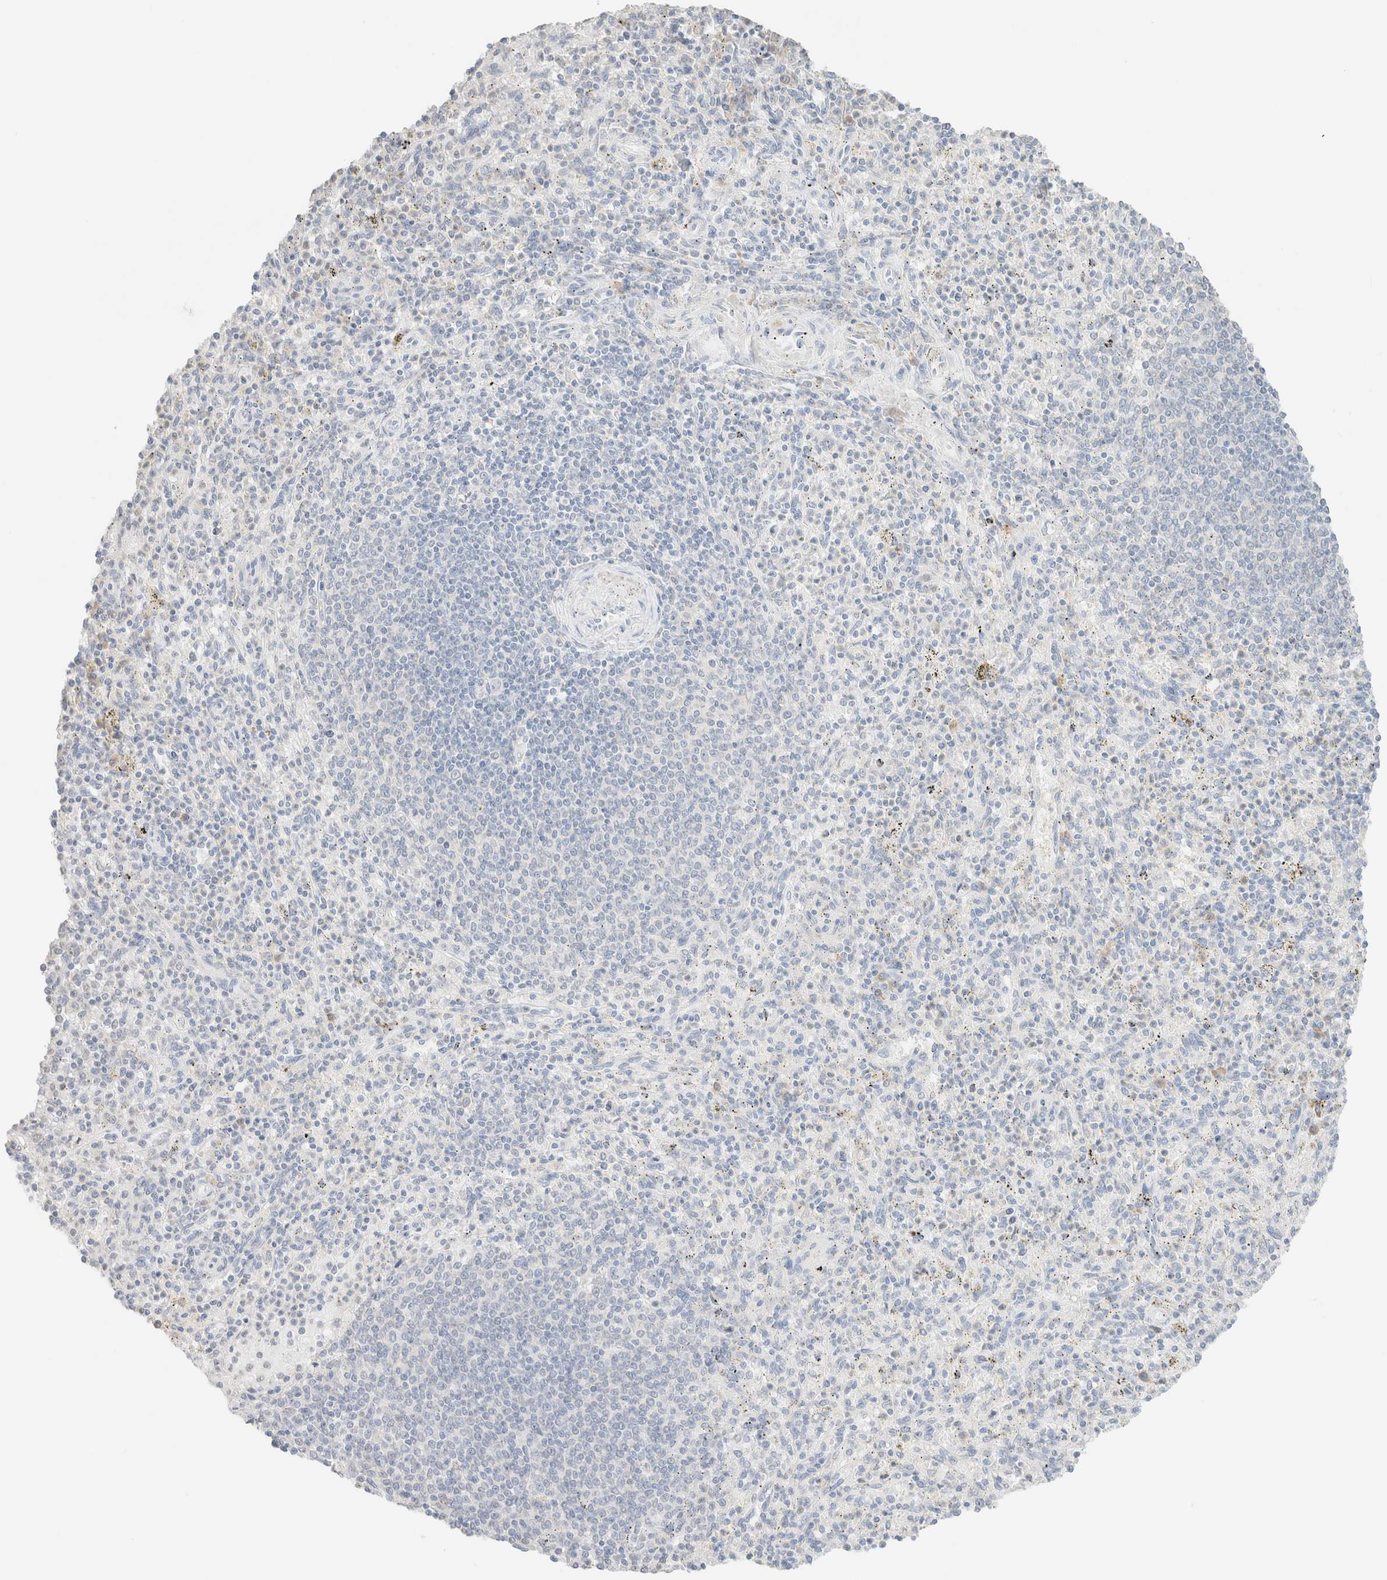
{"staining": {"intensity": "negative", "quantity": "none", "location": "none"}, "tissue": "spleen", "cell_type": "Cells in red pulp", "image_type": "normal", "snomed": [{"axis": "morphology", "description": "Normal tissue, NOS"}, {"axis": "topography", "description": "Spleen"}], "caption": "Unremarkable spleen was stained to show a protein in brown. There is no significant staining in cells in red pulp.", "gene": "CPA1", "patient": {"sex": "male", "age": 72}}